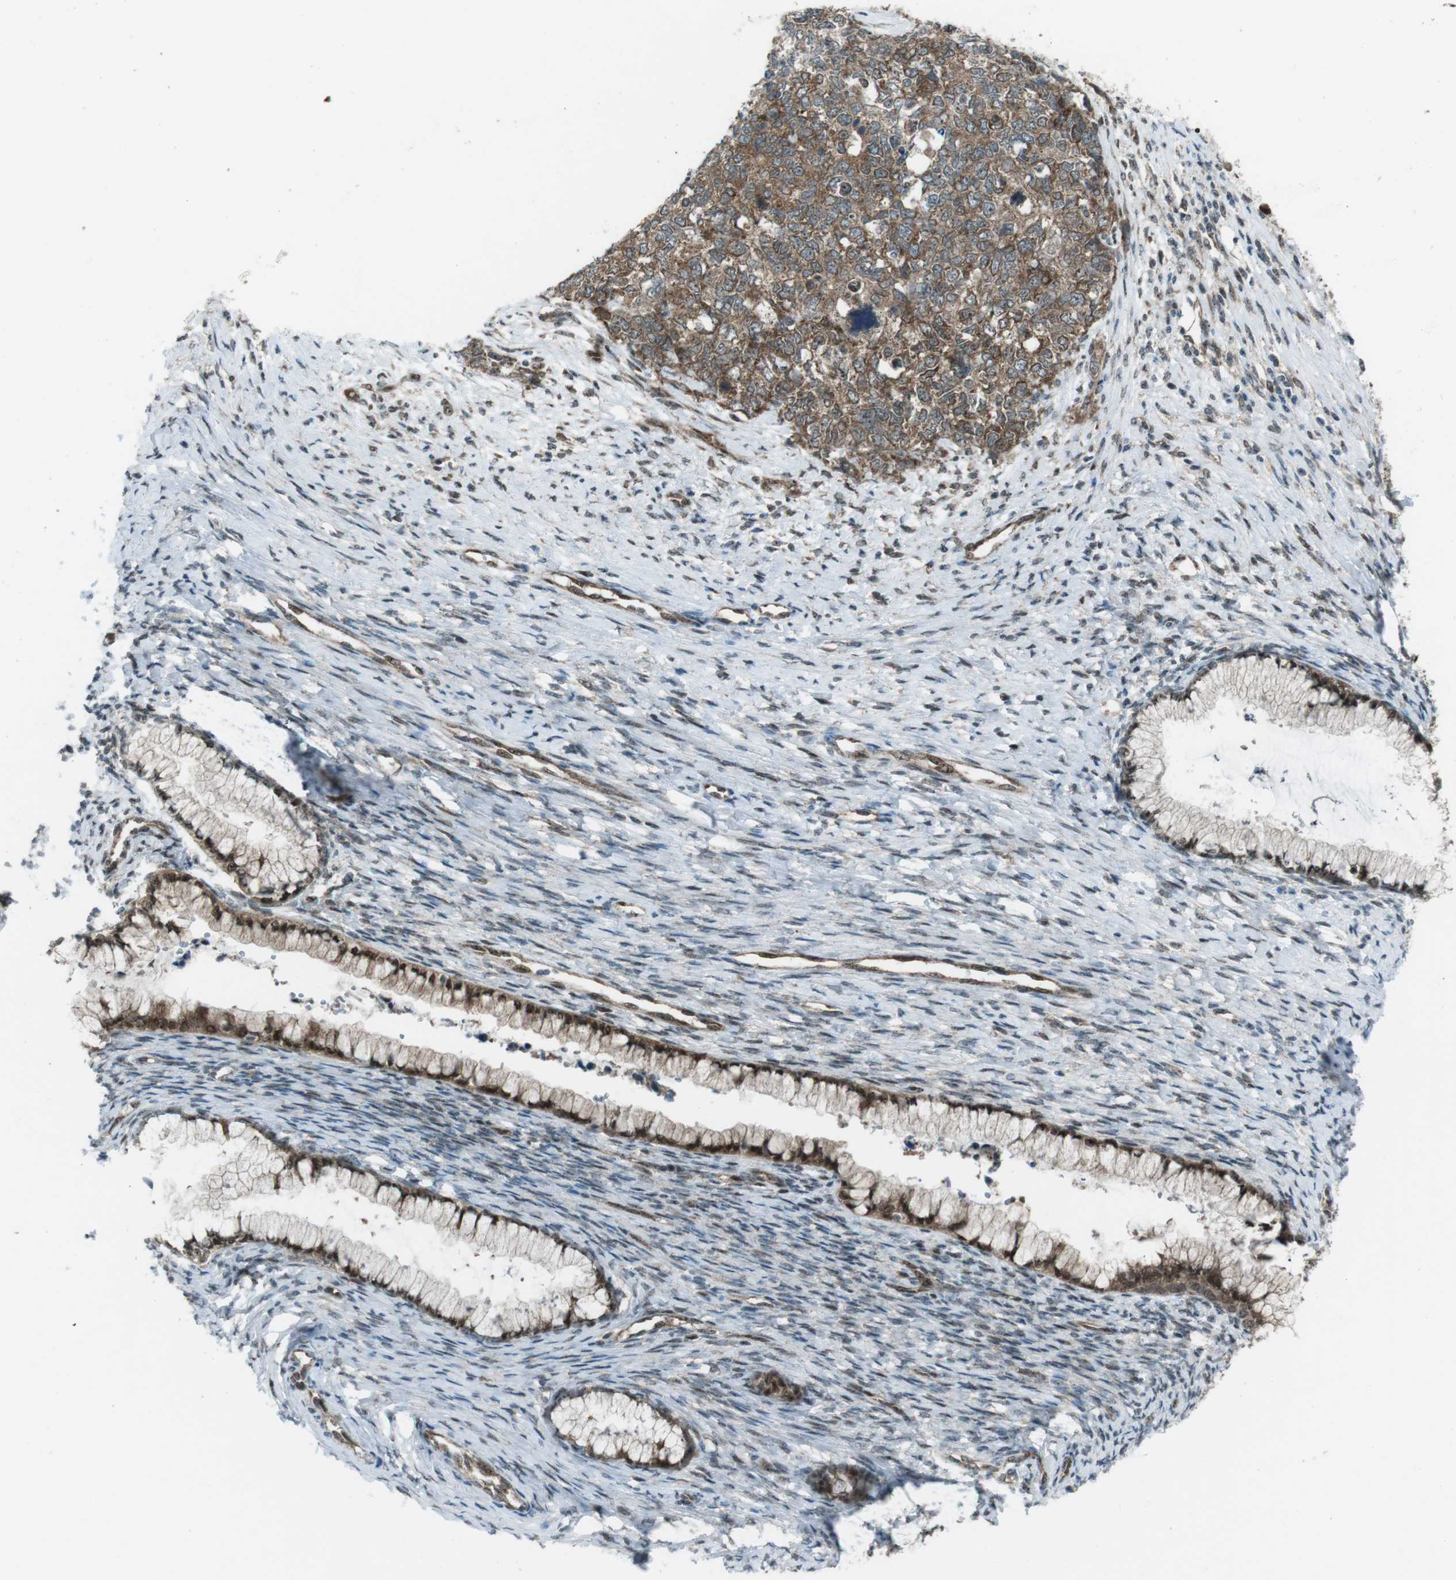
{"staining": {"intensity": "moderate", "quantity": ">75%", "location": "cytoplasmic/membranous"}, "tissue": "cervical cancer", "cell_type": "Tumor cells", "image_type": "cancer", "snomed": [{"axis": "morphology", "description": "Squamous cell carcinoma, NOS"}, {"axis": "topography", "description": "Cervix"}], "caption": "DAB immunohistochemical staining of human cervical cancer (squamous cell carcinoma) demonstrates moderate cytoplasmic/membranous protein positivity in approximately >75% of tumor cells.", "gene": "CSNK1D", "patient": {"sex": "female", "age": 63}}